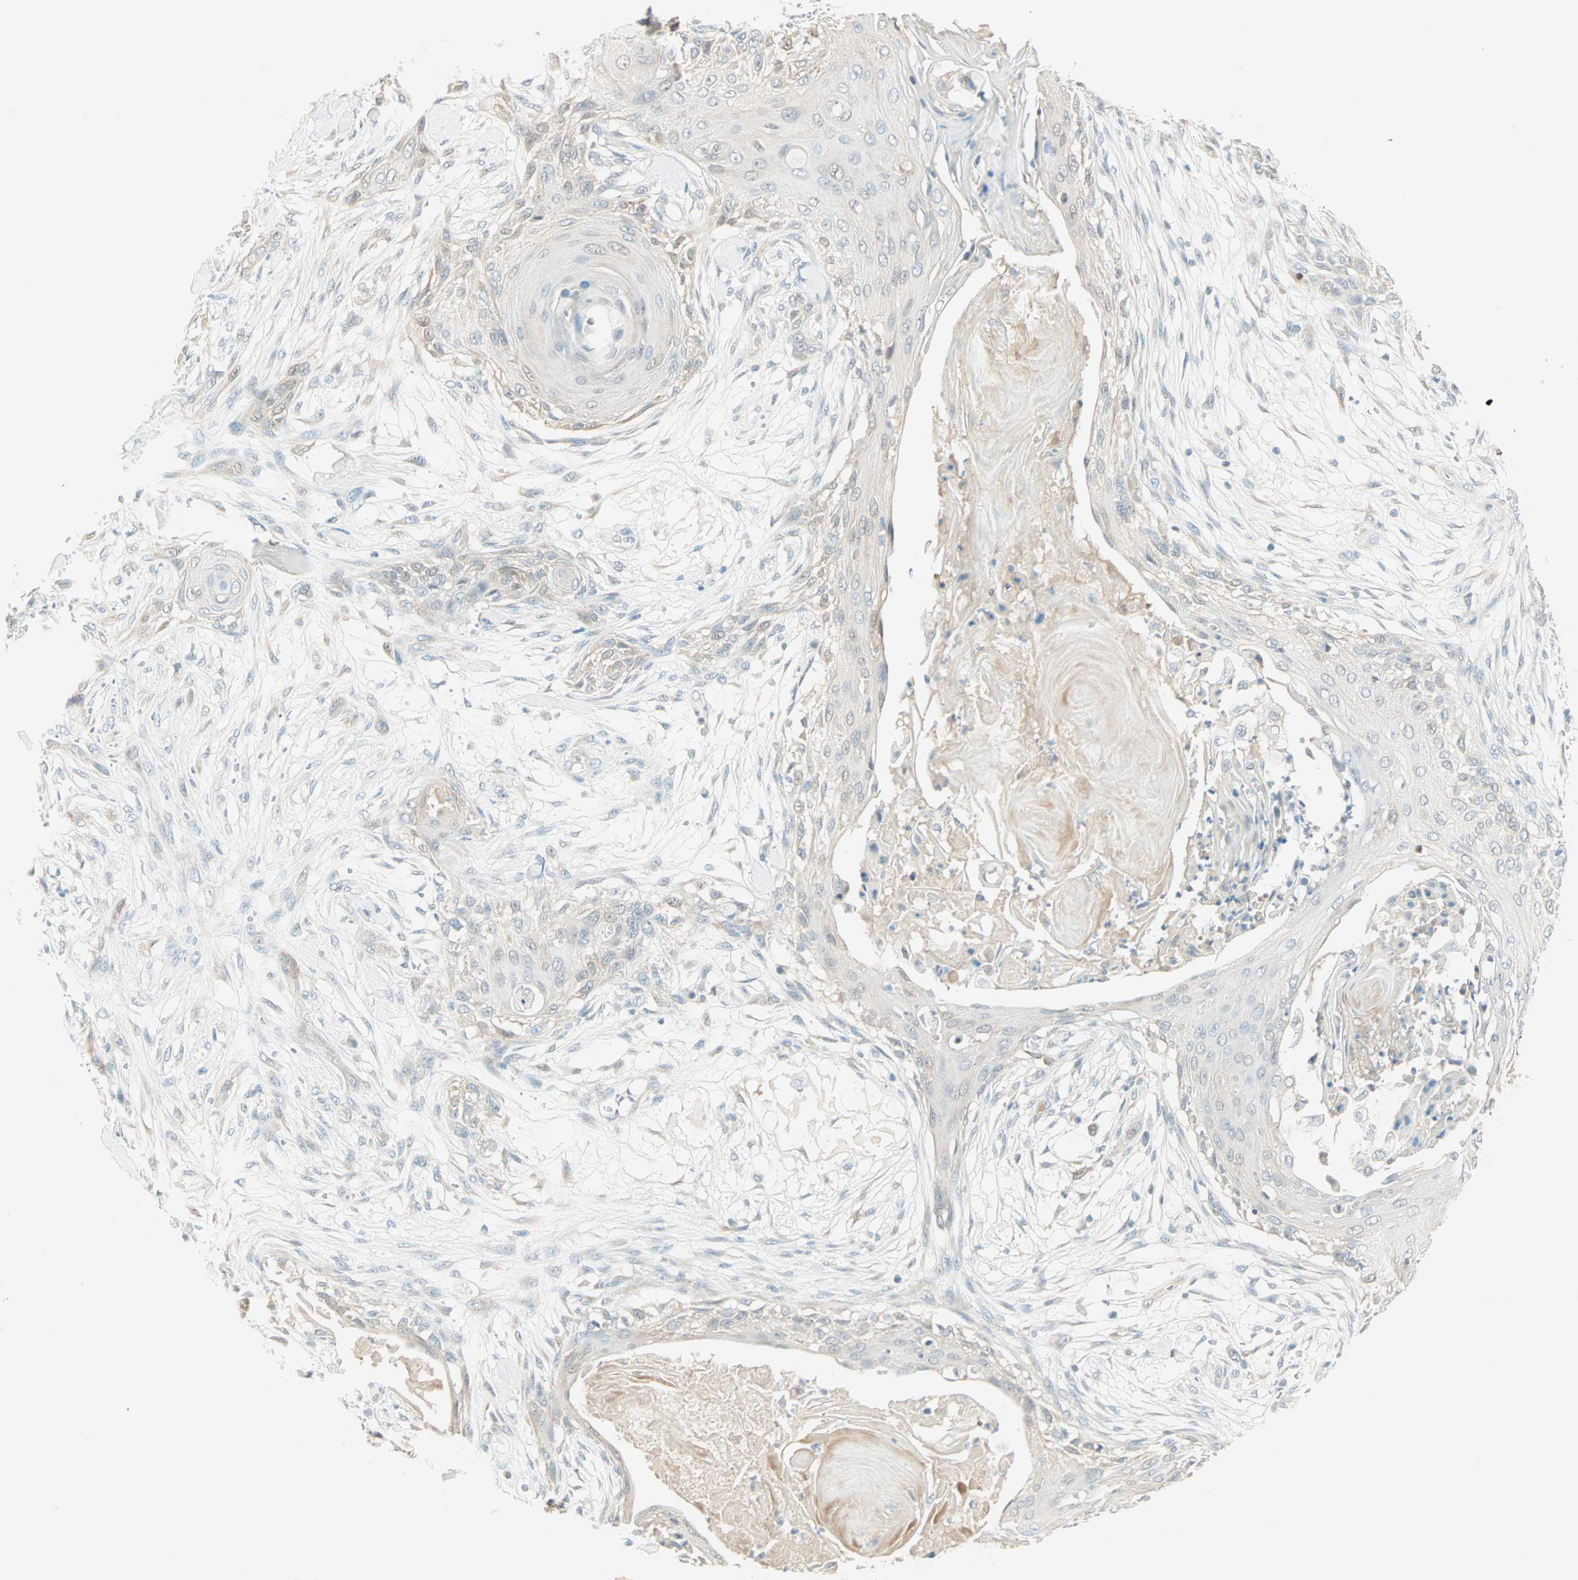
{"staining": {"intensity": "weak", "quantity": "25%-75%", "location": "cytoplasmic/membranous"}, "tissue": "skin cancer", "cell_type": "Tumor cells", "image_type": "cancer", "snomed": [{"axis": "morphology", "description": "Squamous cell carcinoma, NOS"}, {"axis": "topography", "description": "Skin"}], "caption": "Immunohistochemistry (IHC) (DAB) staining of human skin cancer shows weak cytoplasmic/membranous protein staining in approximately 25%-75% of tumor cells.", "gene": "S100A1", "patient": {"sex": "female", "age": 59}}